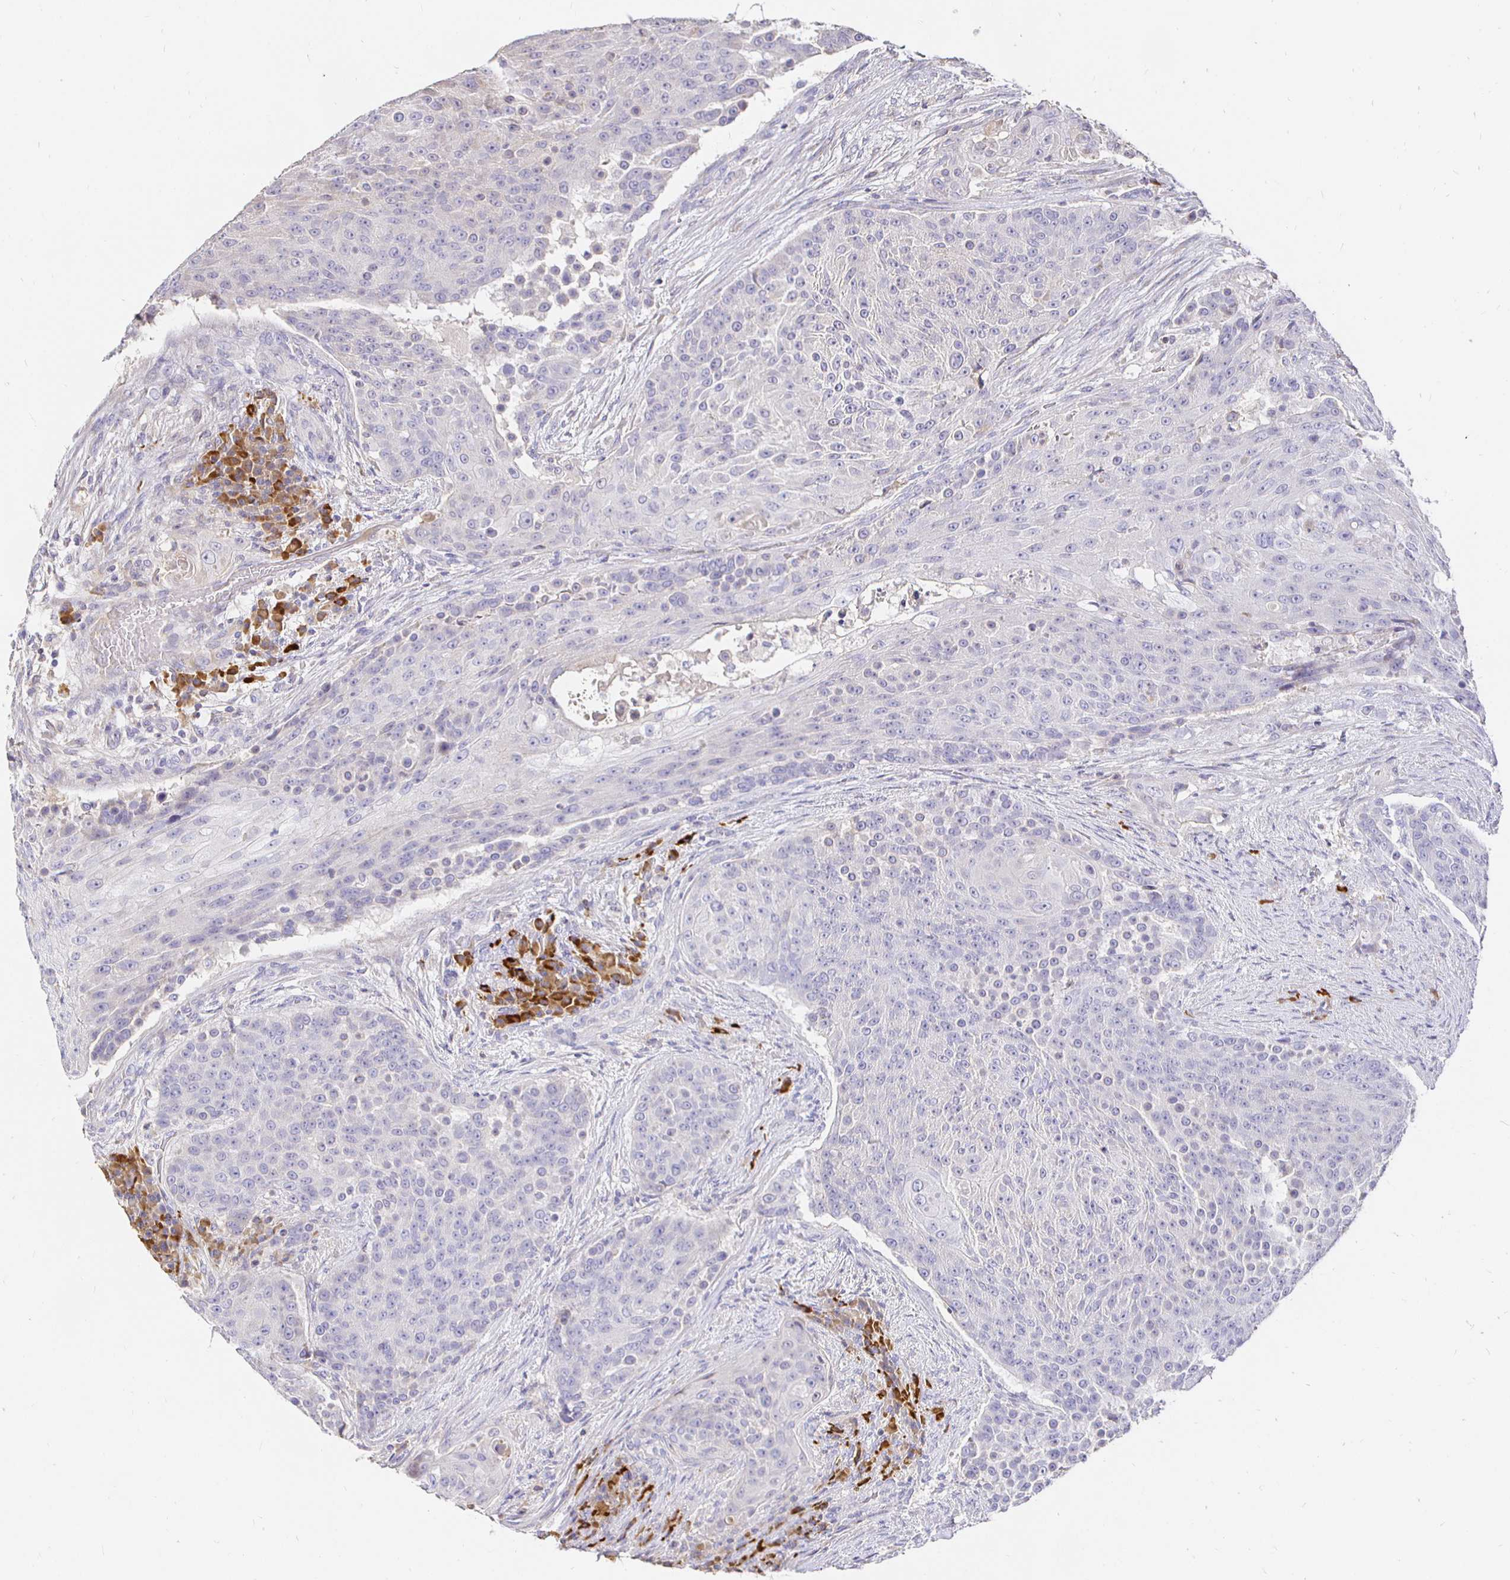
{"staining": {"intensity": "negative", "quantity": "none", "location": "none"}, "tissue": "urothelial cancer", "cell_type": "Tumor cells", "image_type": "cancer", "snomed": [{"axis": "morphology", "description": "Urothelial carcinoma, High grade"}, {"axis": "topography", "description": "Urinary bladder"}], "caption": "The micrograph reveals no significant positivity in tumor cells of high-grade urothelial carcinoma.", "gene": "CXCR3", "patient": {"sex": "female", "age": 63}}